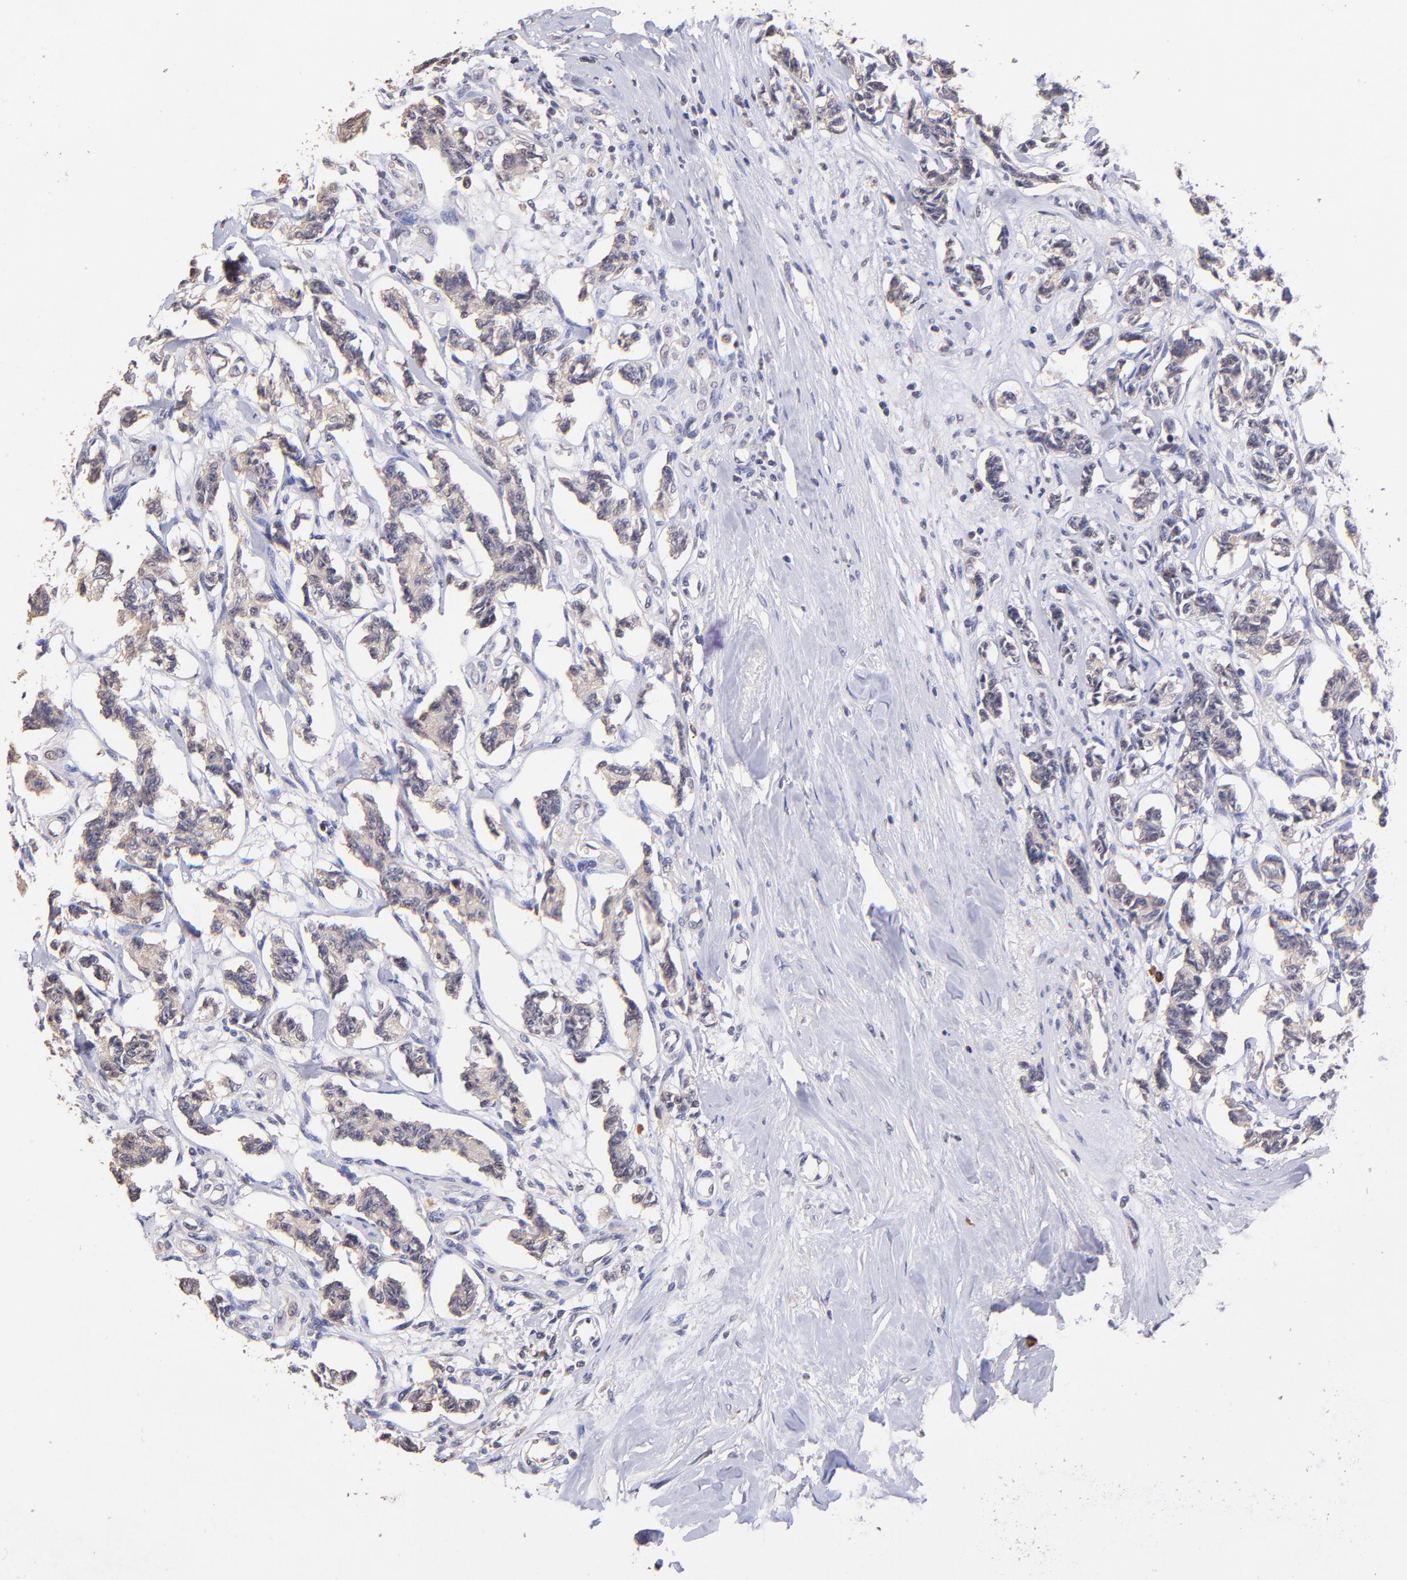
{"staining": {"intensity": "negative", "quantity": "none", "location": "none"}, "tissue": "renal cancer", "cell_type": "Tumor cells", "image_type": "cancer", "snomed": [{"axis": "morphology", "description": "Carcinoid, malignant, NOS"}, {"axis": "topography", "description": "Kidney"}], "caption": "Immunohistochemical staining of human renal carcinoid (malignant) demonstrates no significant expression in tumor cells.", "gene": "RNASEL", "patient": {"sex": "female", "age": 41}}